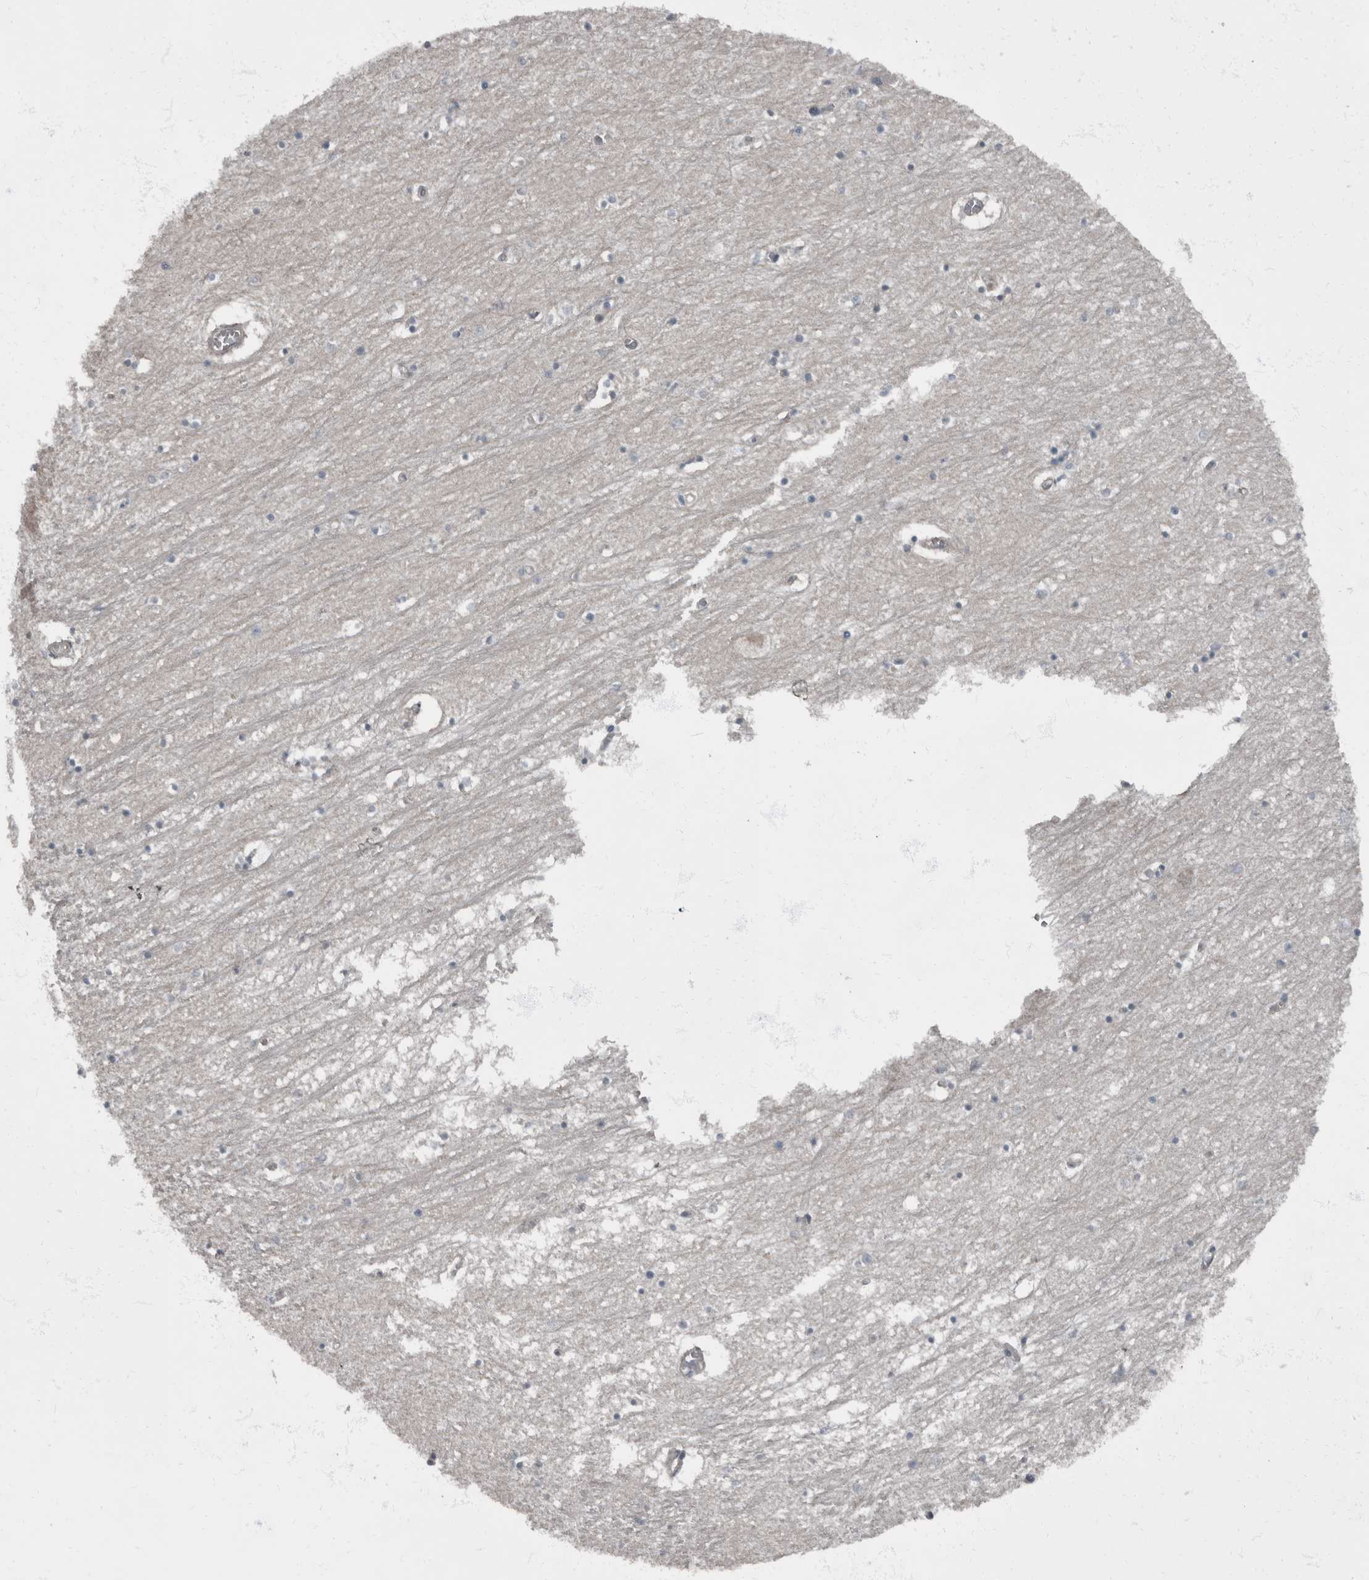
{"staining": {"intensity": "negative", "quantity": "none", "location": "none"}, "tissue": "hippocampus", "cell_type": "Glial cells", "image_type": "normal", "snomed": [{"axis": "morphology", "description": "Normal tissue, NOS"}, {"axis": "topography", "description": "Hippocampus"}], "caption": "Immunohistochemical staining of unremarkable human hippocampus demonstrates no significant positivity in glial cells.", "gene": "RABGGTB", "patient": {"sex": "male", "age": 70}}